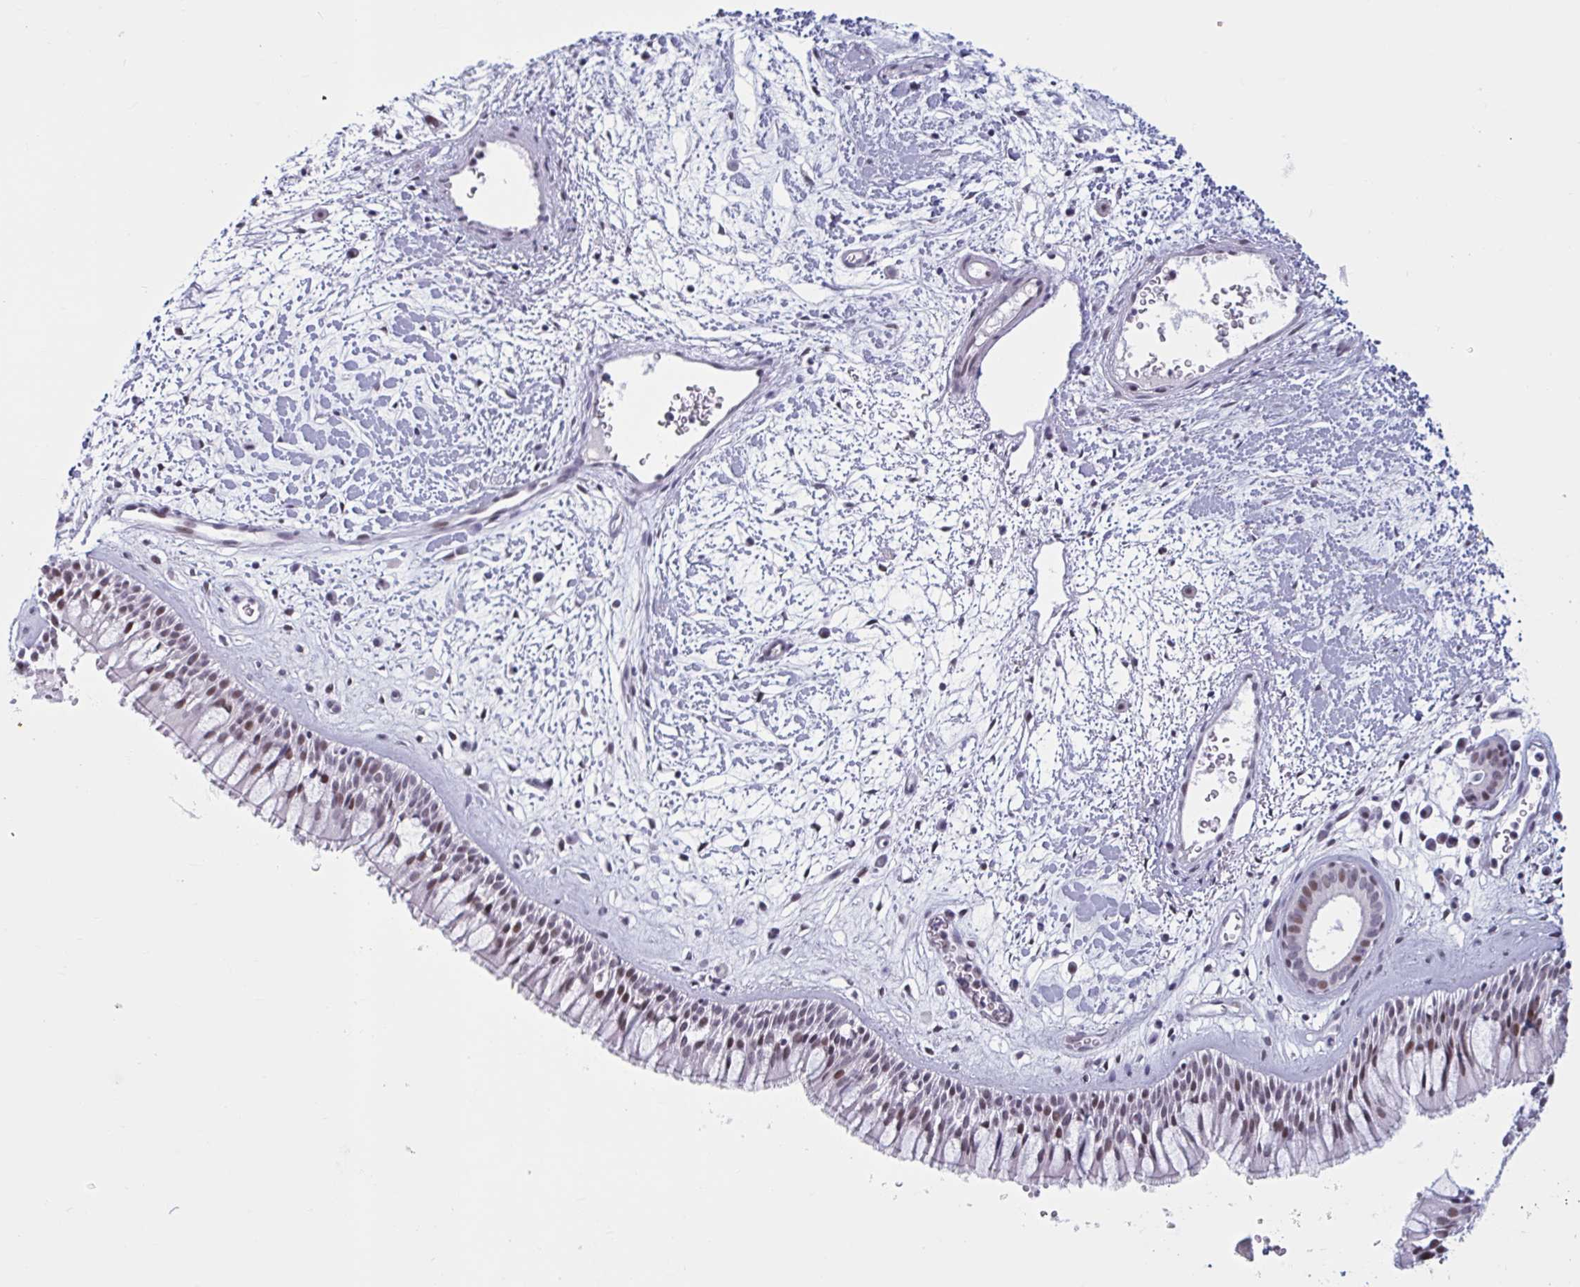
{"staining": {"intensity": "moderate", "quantity": "25%-75%", "location": "nuclear"}, "tissue": "nasopharynx", "cell_type": "Respiratory epithelial cells", "image_type": "normal", "snomed": [{"axis": "morphology", "description": "Normal tissue, NOS"}, {"axis": "topography", "description": "Nasopharynx"}], "caption": "Human nasopharynx stained for a protein (brown) demonstrates moderate nuclear positive positivity in about 25%-75% of respiratory epithelial cells.", "gene": "HSD17B6", "patient": {"sex": "male", "age": 65}}